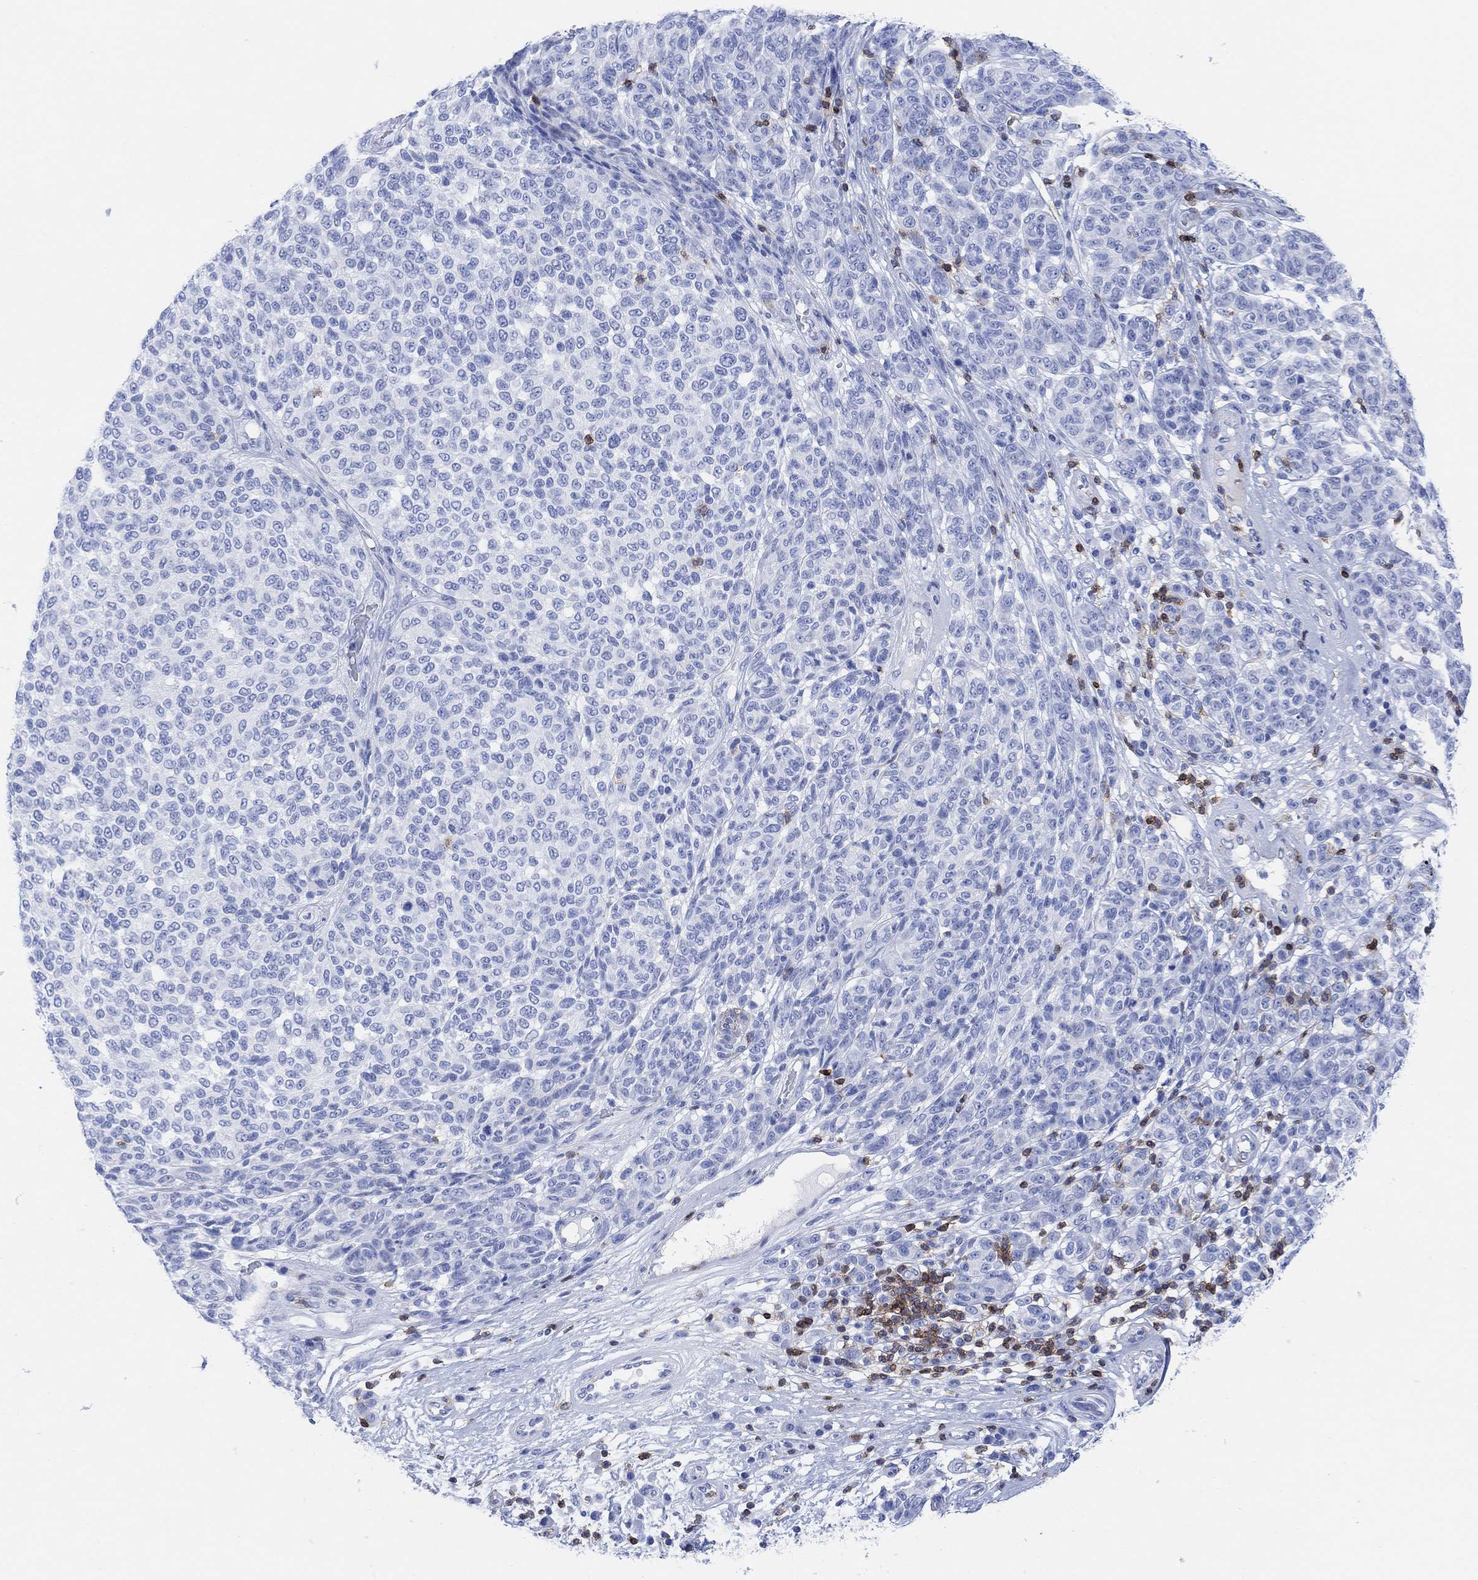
{"staining": {"intensity": "negative", "quantity": "none", "location": "none"}, "tissue": "melanoma", "cell_type": "Tumor cells", "image_type": "cancer", "snomed": [{"axis": "morphology", "description": "Malignant melanoma, NOS"}, {"axis": "topography", "description": "Skin"}], "caption": "Photomicrograph shows no significant protein expression in tumor cells of melanoma.", "gene": "GPR65", "patient": {"sex": "male", "age": 59}}